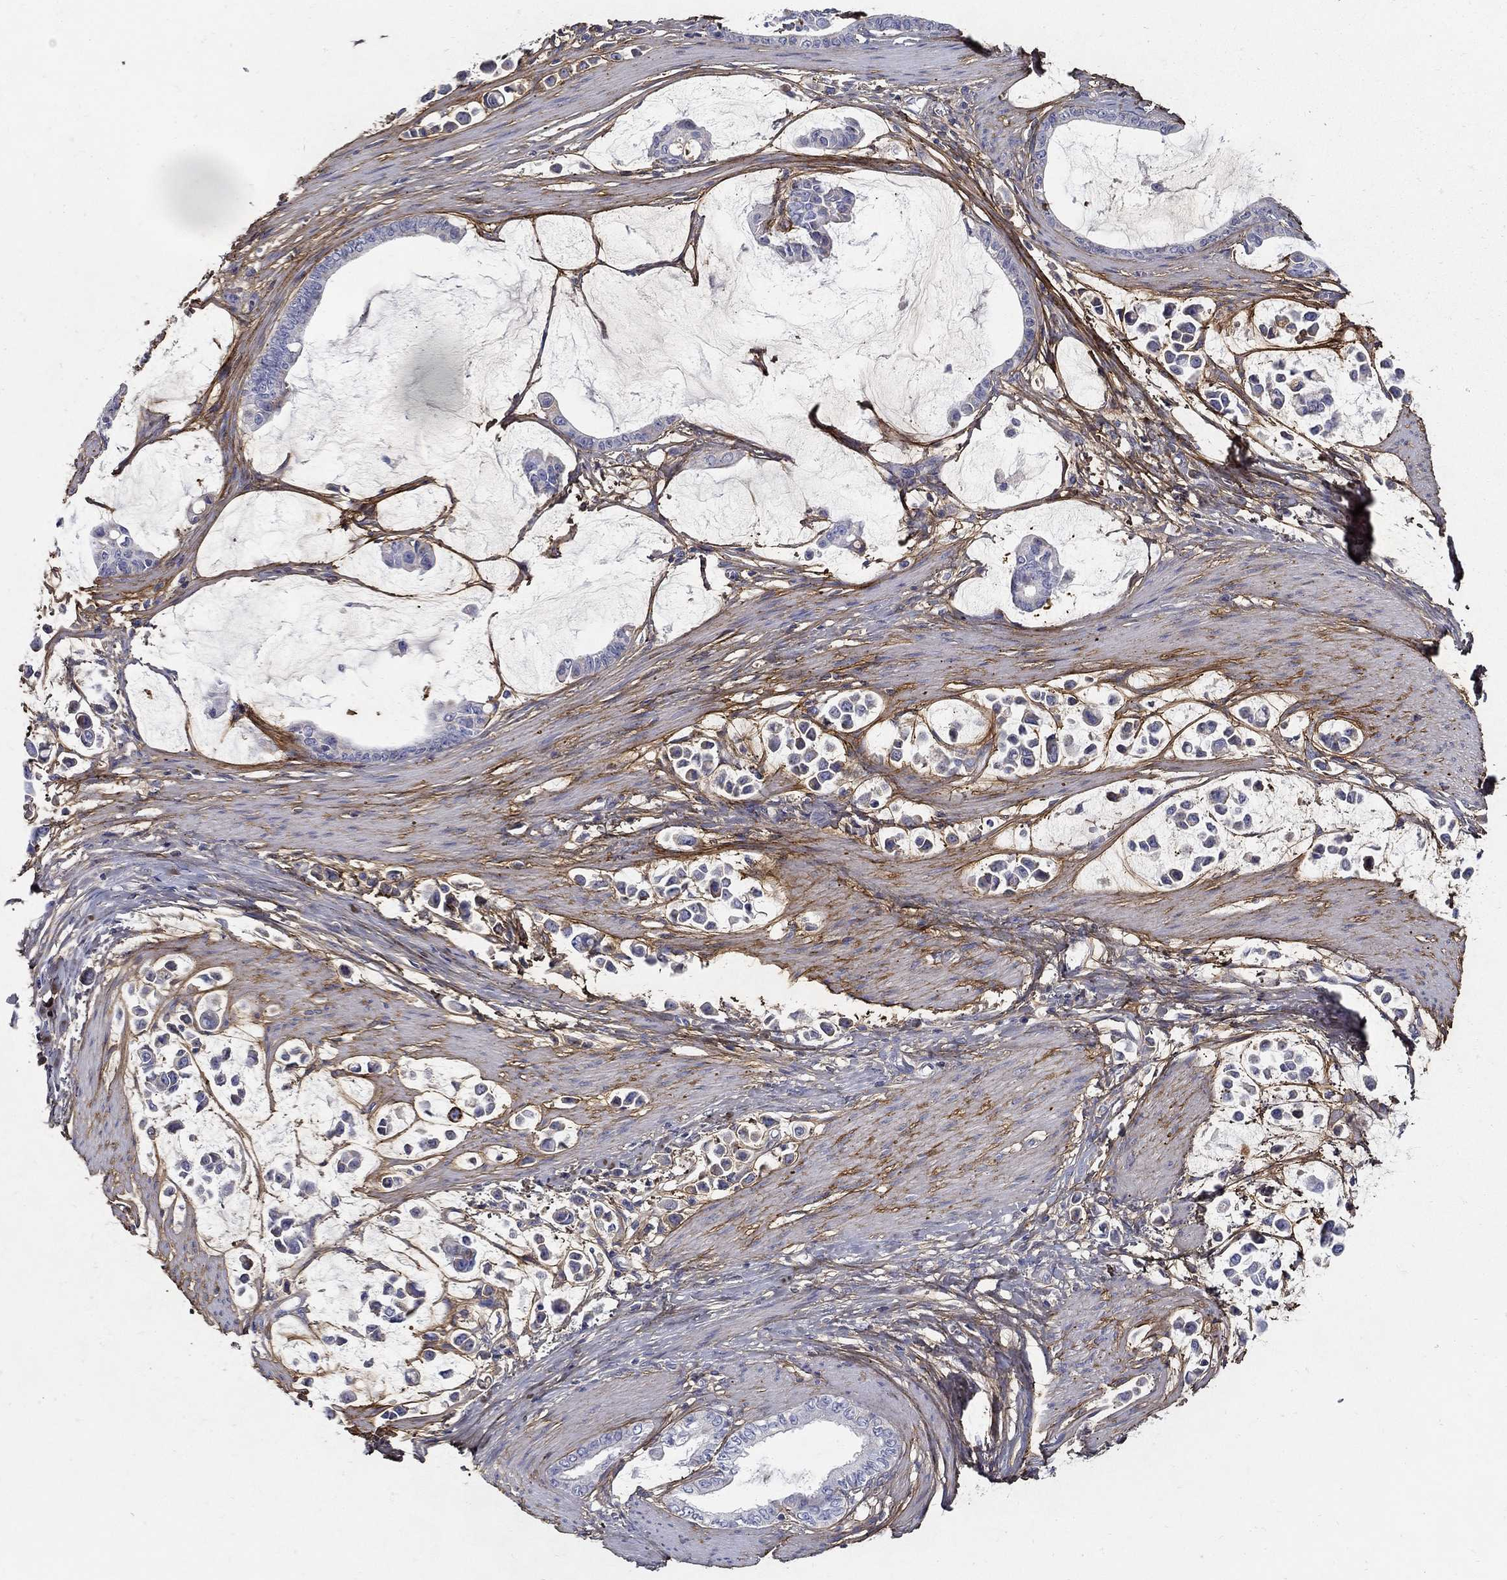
{"staining": {"intensity": "negative", "quantity": "none", "location": "none"}, "tissue": "stomach cancer", "cell_type": "Tumor cells", "image_type": "cancer", "snomed": [{"axis": "morphology", "description": "Adenocarcinoma, NOS"}, {"axis": "topography", "description": "Stomach"}], "caption": "IHC of stomach adenocarcinoma reveals no positivity in tumor cells.", "gene": "TGFBI", "patient": {"sex": "male", "age": 82}}